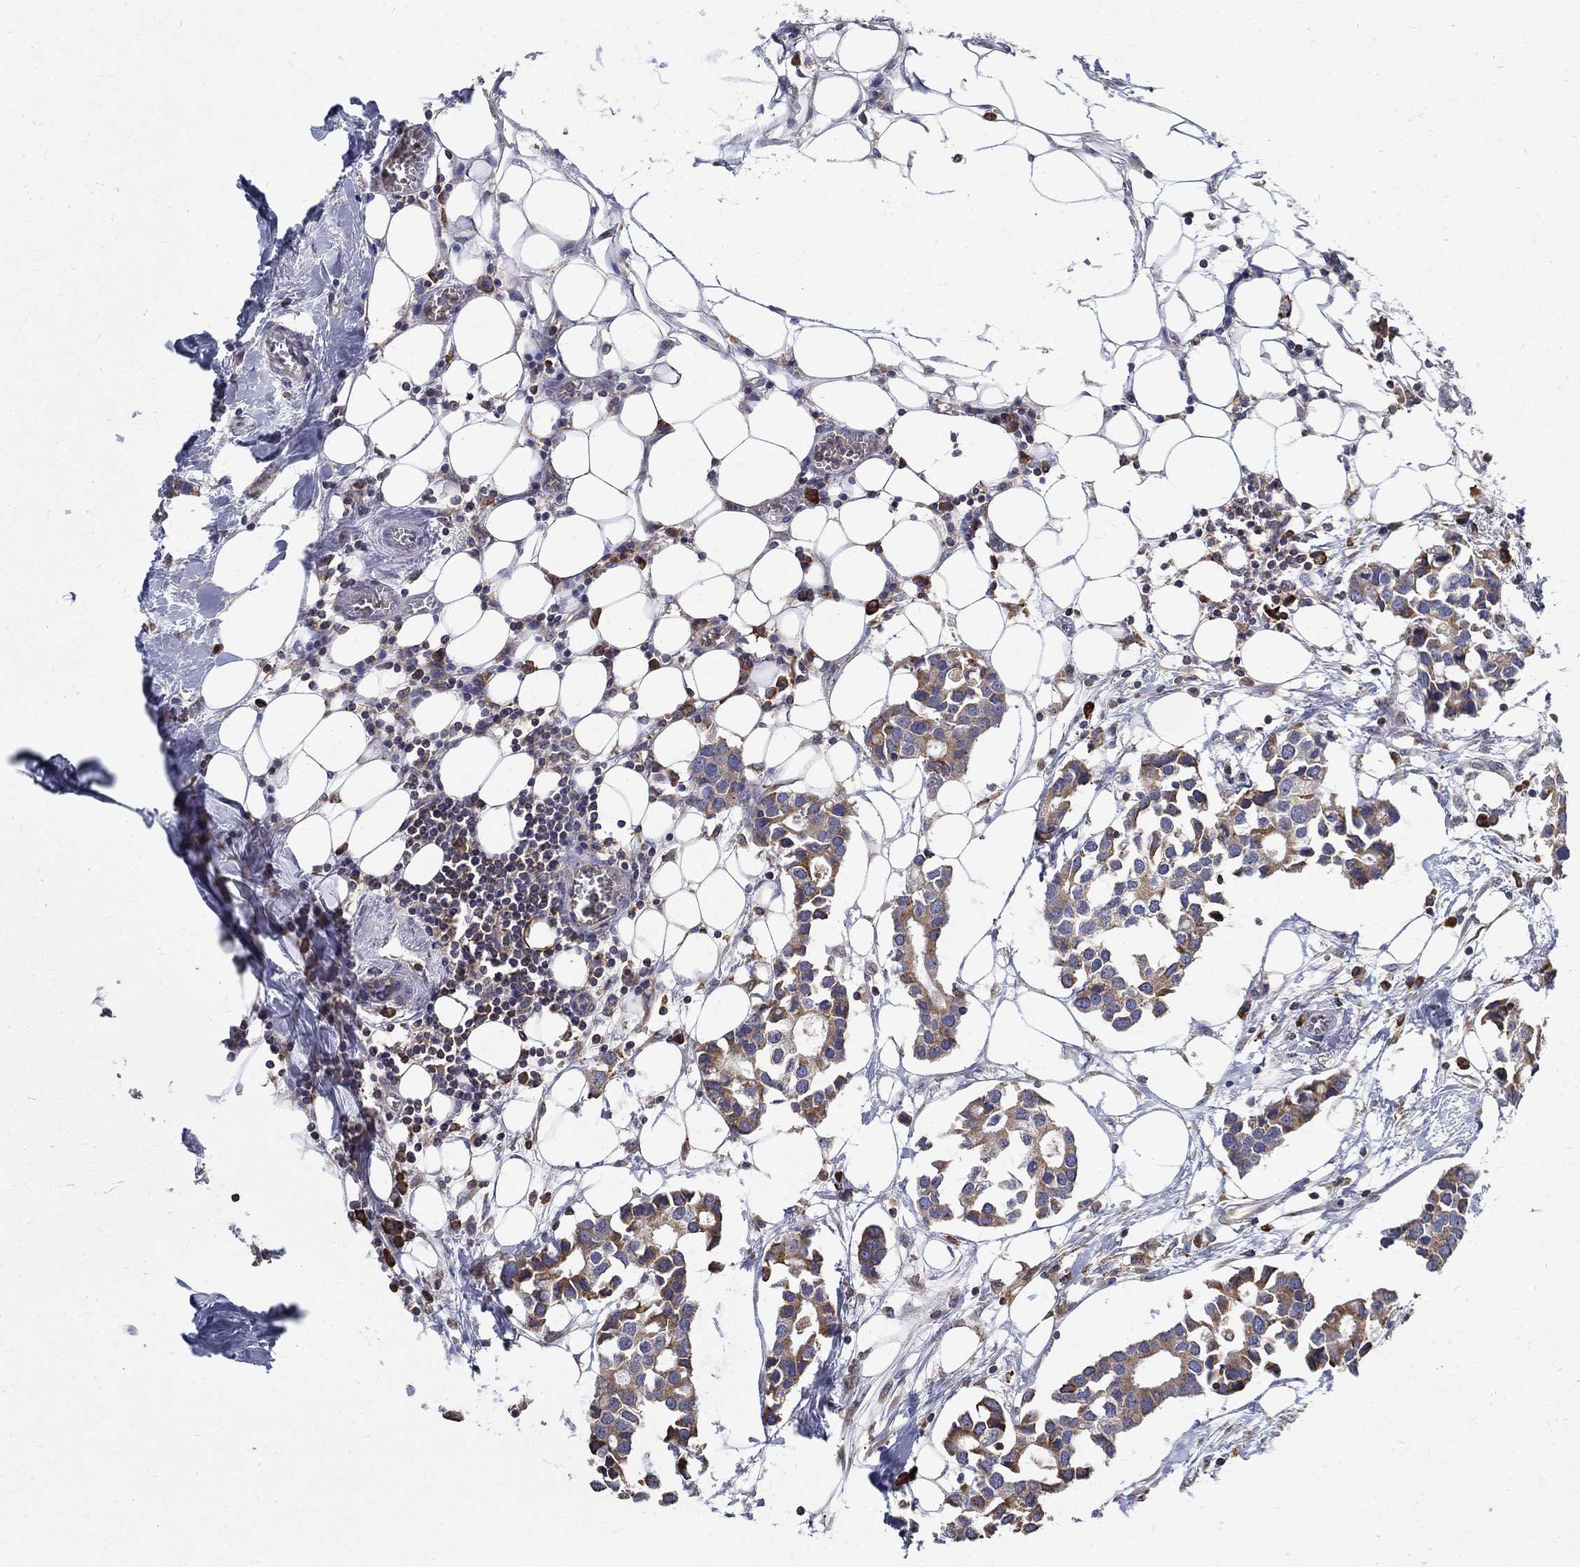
{"staining": {"intensity": "strong", "quantity": "25%-75%", "location": "cytoplasmic/membranous"}, "tissue": "breast cancer", "cell_type": "Tumor cells", "image_type": "cancer", "snomed": [{"axis": "morphology", "description": "Duct carcinoma"}, {"axis": "topography", "description": "Breast"}], "caption": "Protein expression analysis of breast cancer demonstrates strong cytoplasmic/membranous staining in about 25%-75% of tumor cells. (brown staining indicates protein expression, while blue staining denotes nuclei).", "gene": "AGAP2", "patient": {"sex": "female", "age": 83}}